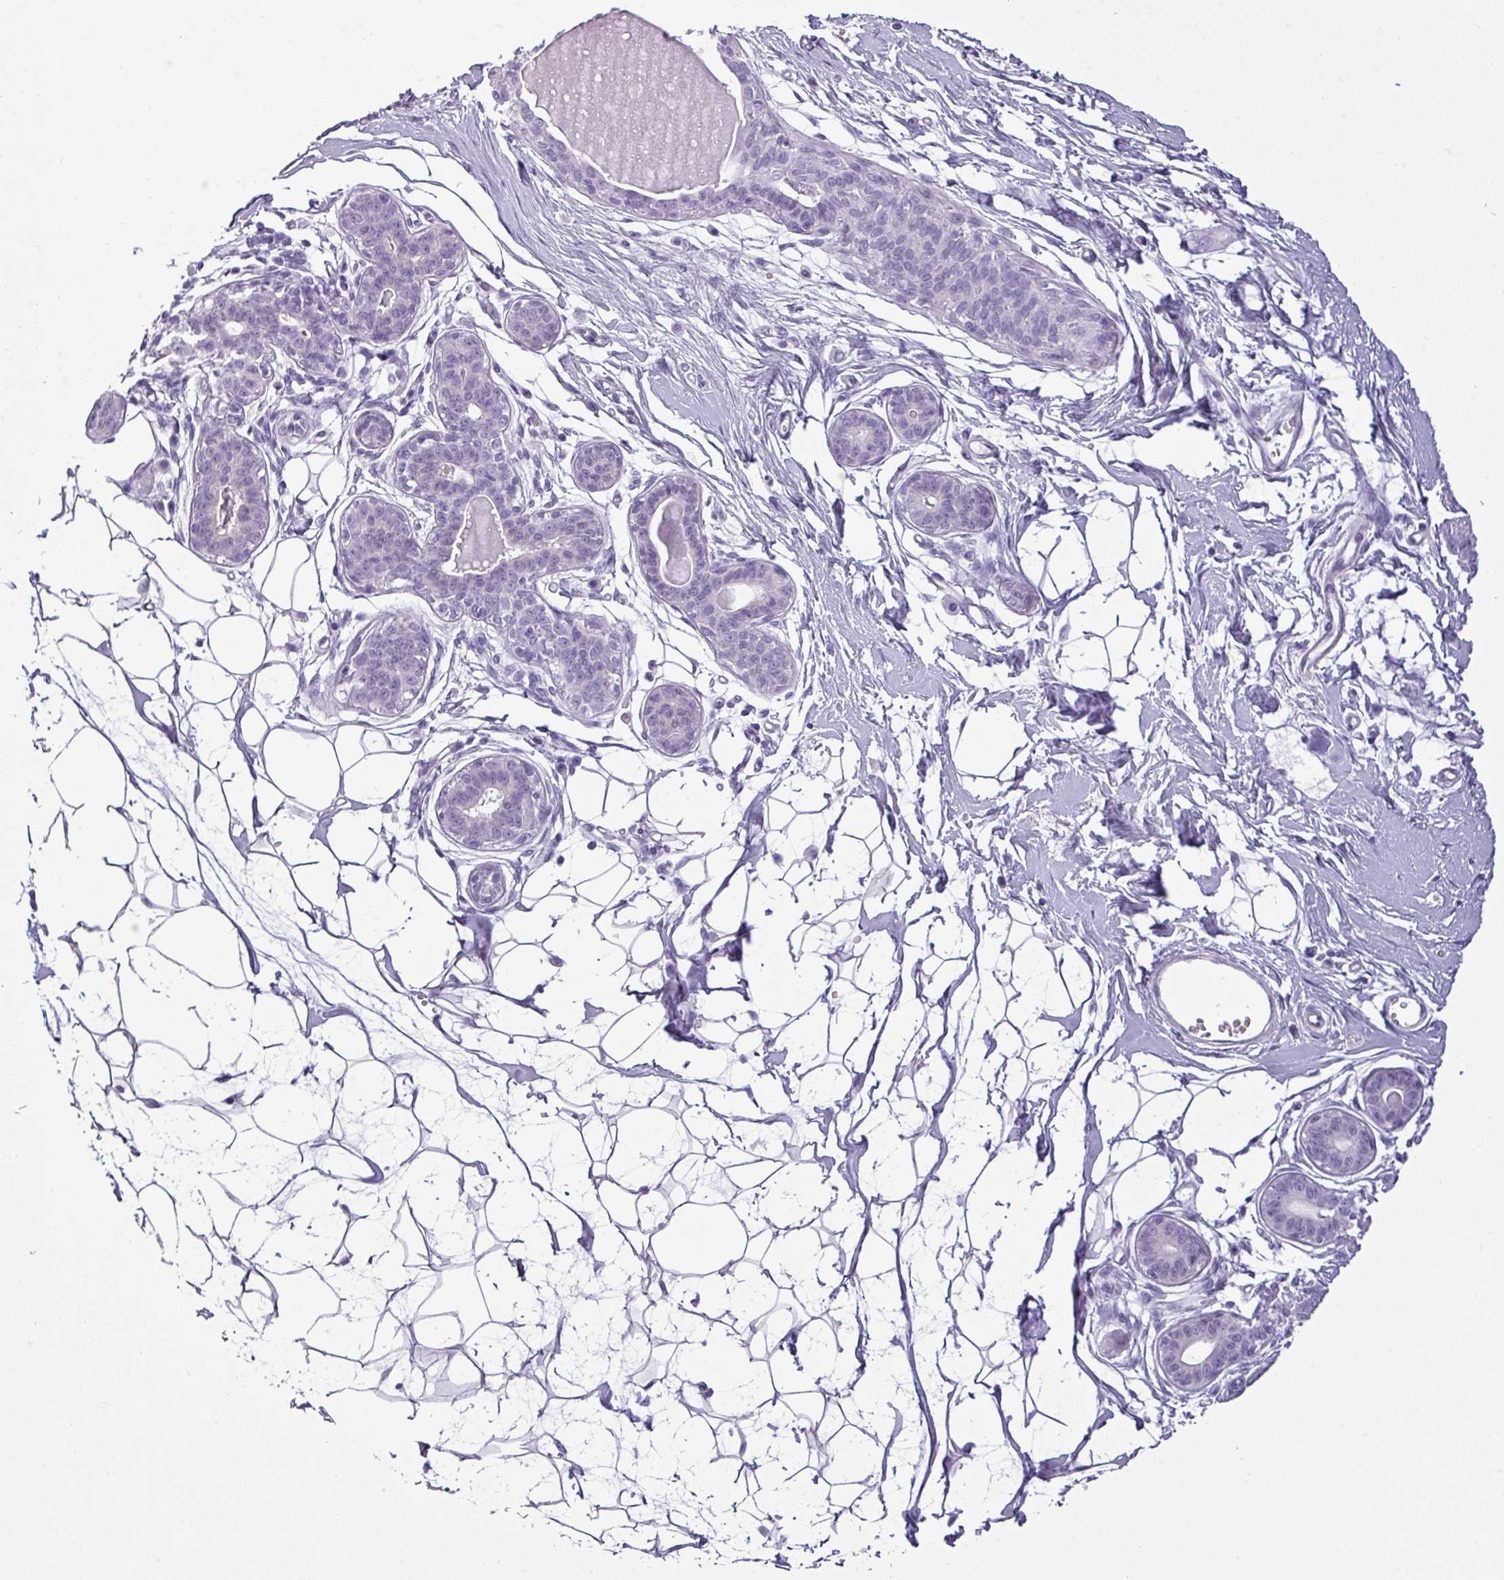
{"staining": {"intensity": "negative", "quantity": "none", "location": "none"}, "tissue": "breast", "cell_type": "Adipocytes", "image_type": "normal", "snomed": [{"axis": "morphology", "description": "Normal tissue, NOS"}, {"axis": "topography", "description": "Breast"}], "caption": "This histopathology image is of unremarkable breast stained with immunohistochemistry to label a protein in brown with the nuclei are counter-stained blue. There is no positivity in adipocytes.", "gene": "CDH16", "patient": {"sex": "female", "age": 45}}